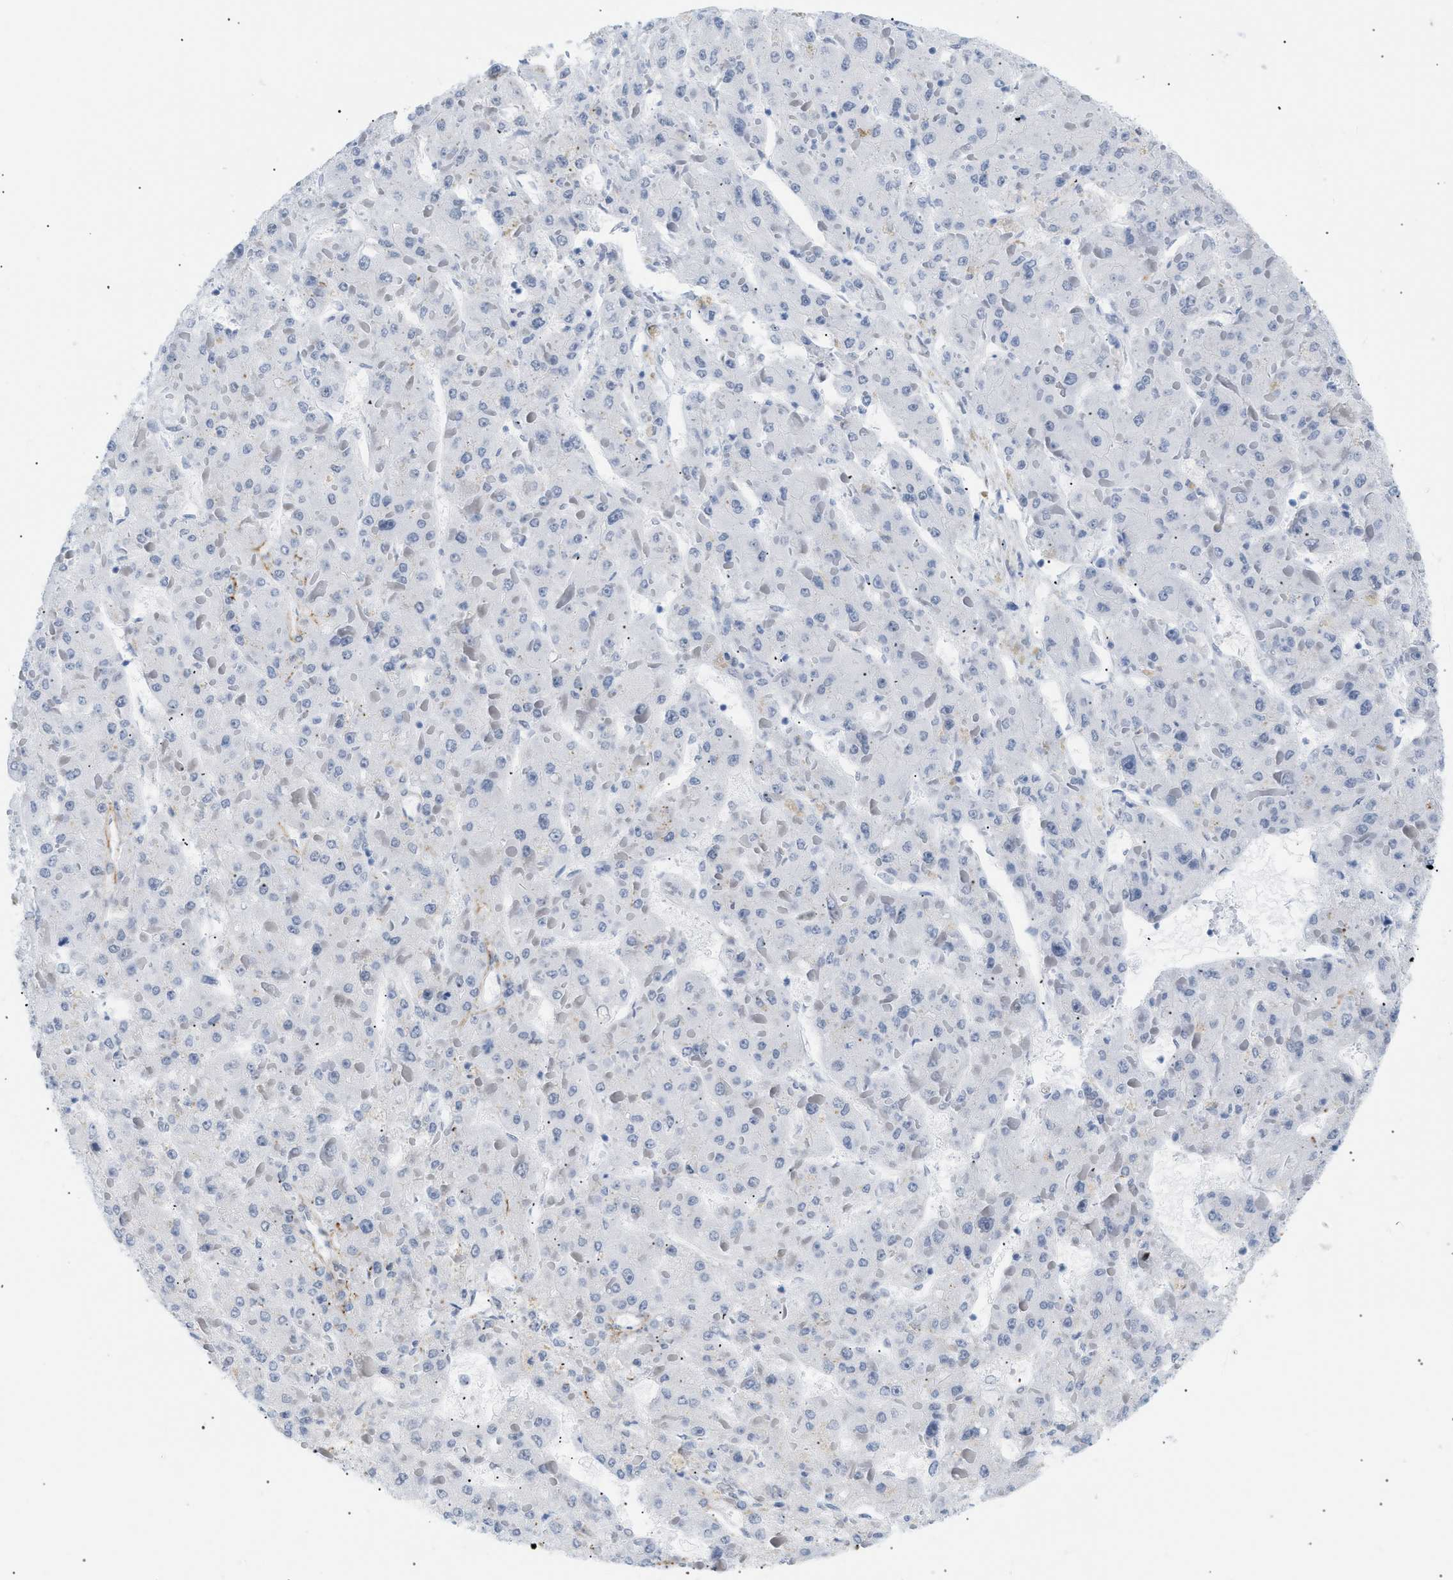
{"staining": {"intensity": "negative", "quantity": "none", "location": "none"}, "tissue": "liver cancer", "cell_type": "Tumor cells", "image_type": "cancer", "snomed": [{"axis": "morphology", "description": "Carcinoma, Hepatocellular, NOS"}, {"axis": "topography", "description": "Liver"}], "caption": "Immunohistochemistry (IHC) micrograph of neoplastic tissue: human hepatocellular carcinoma (liver) stained with DAB (3,3'-diaminobenzidine) exhibits no significant protein positivity in tumor cells.", "gene": "ELN", "patient": {"sex": "female", "age": 73}}